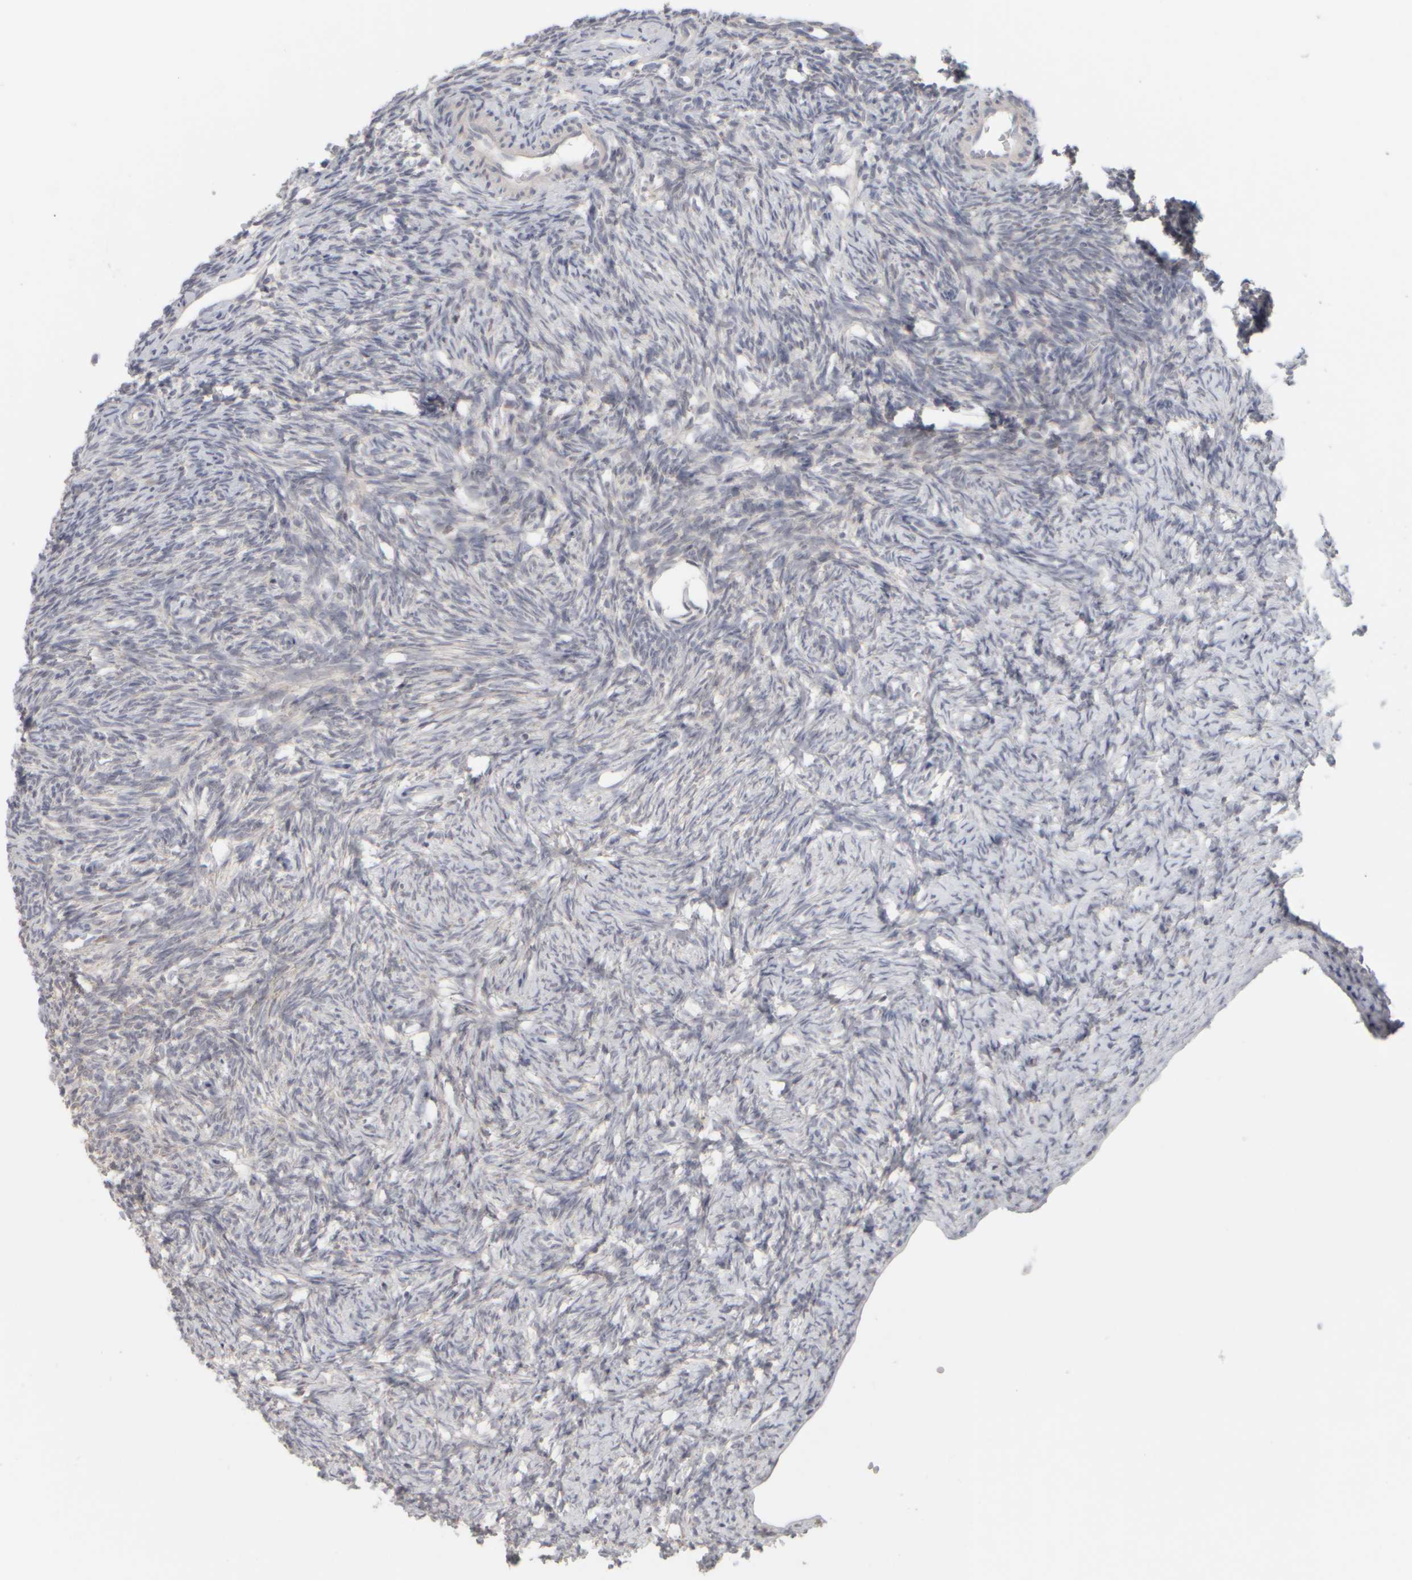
{"staining": {"intensity": "moderate", "quantity": "<25%", "location": "cytoplasmic/membranous"}, "tissue": "ovary", "cell_type": "Follicle cells", "image_type": "normal", "snomed": [{"axis": "morphology", "description": "Normal tissue, NOS"}, {"axis": "topography", "description": "Ovary"}], "caption": "Moderate cytoplasmic/membranous staining is seen in approximately <25% of follicle cells in normal ovary.", "gene": "DCXR", "patient": {"sex": "female", "age": 34}}